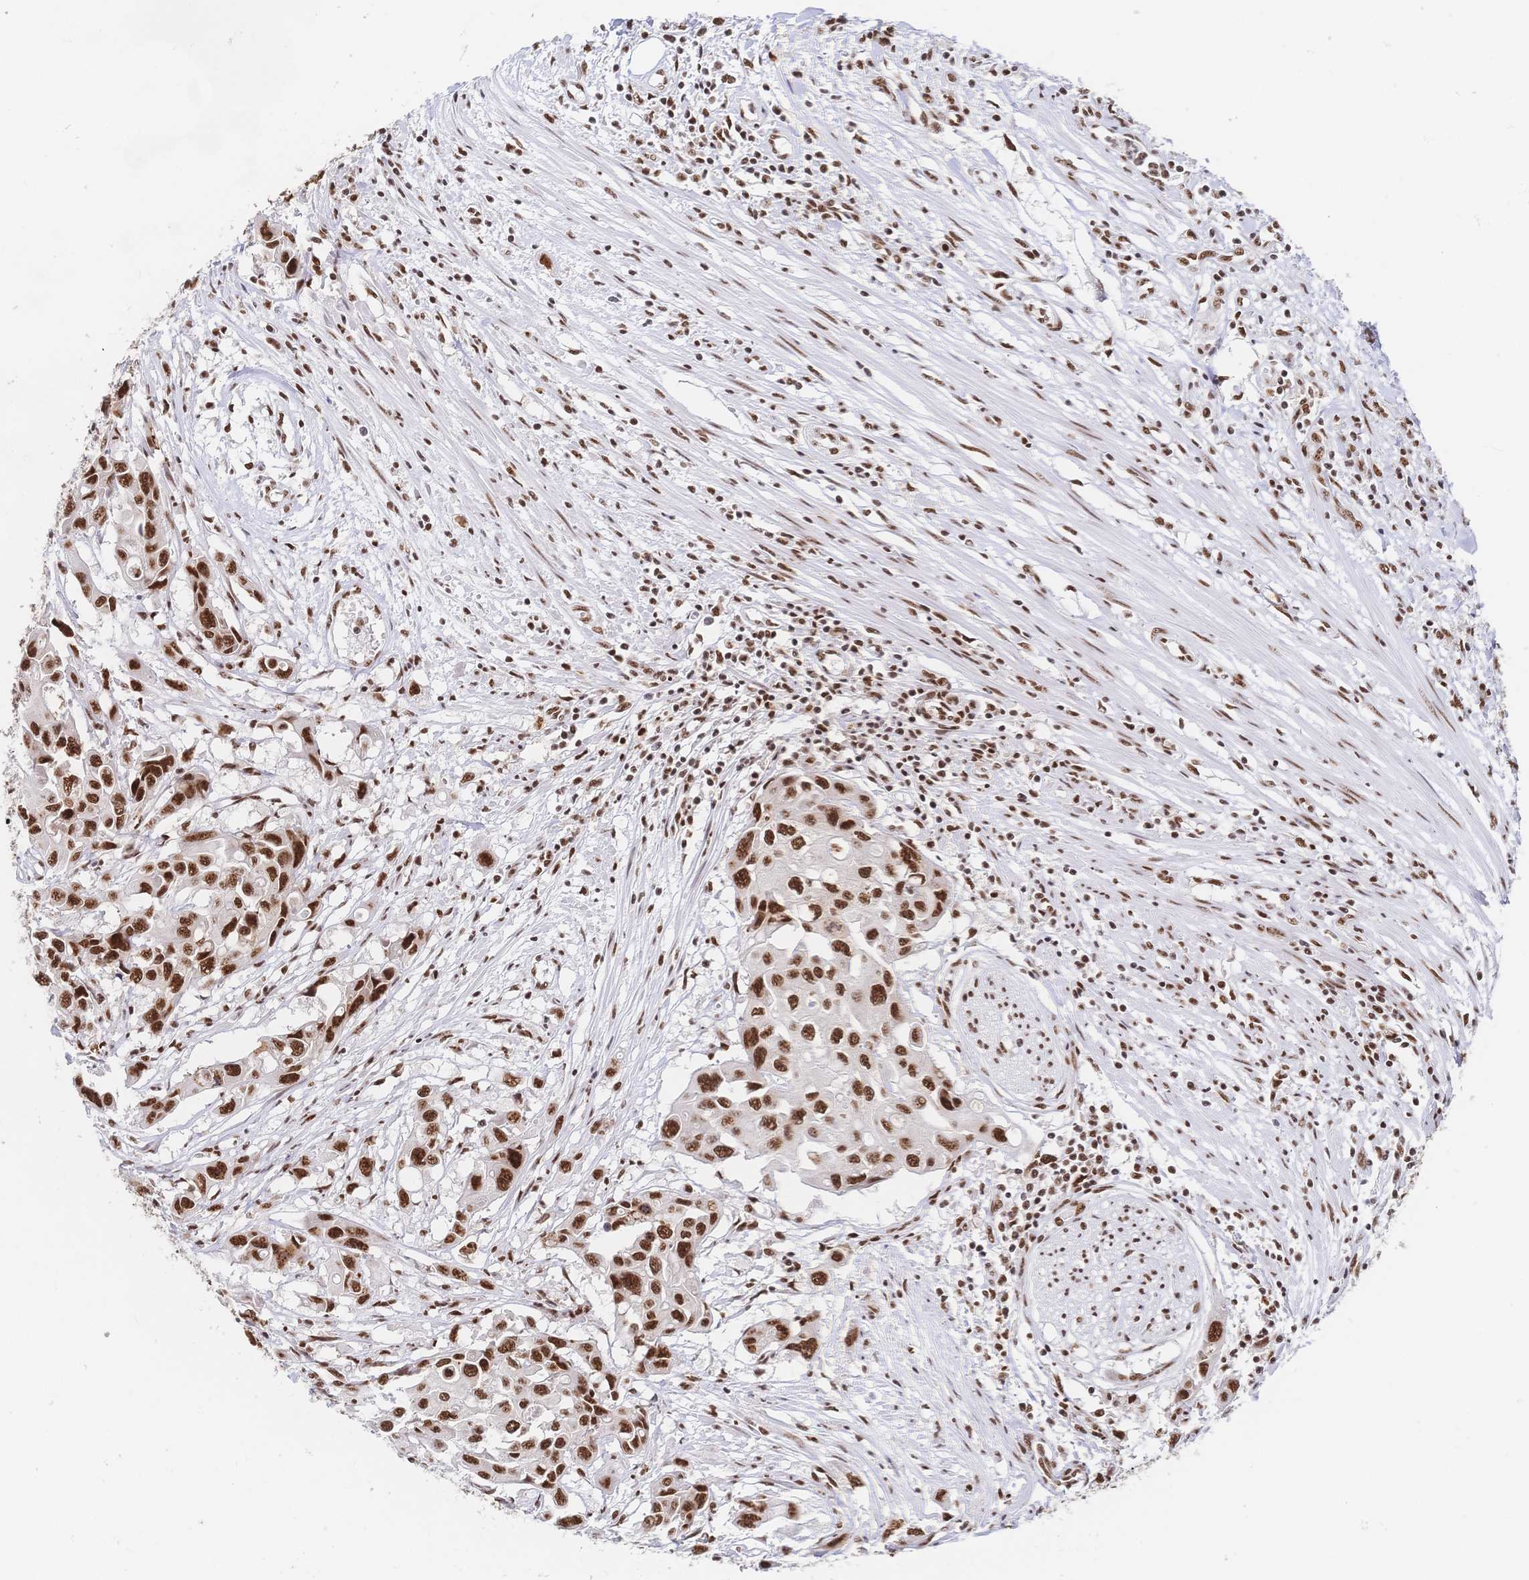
{"staining": {"intensity": "strong", "quantity": ">75%", "location": "nuclear"}, "tissue": "colorectal cancer", "cell_type": "Tumor cells", "image_type": "cancer", "snomed": [{"axis": "morphology", "description": "Adenocarcinoma, NOS"}, {"axis": "topography", "description": "Colon"}], "caption": "This micrograph displays colorectal cancer (adenocarcinoma) stained with IHC to label a protein in brown. The nuclear of tumor cells show strong positivity for the protein. Nuclei are counter-stained blue.", "gene": "SRSF1", "patient": {"sex": "male", "age": 77}}